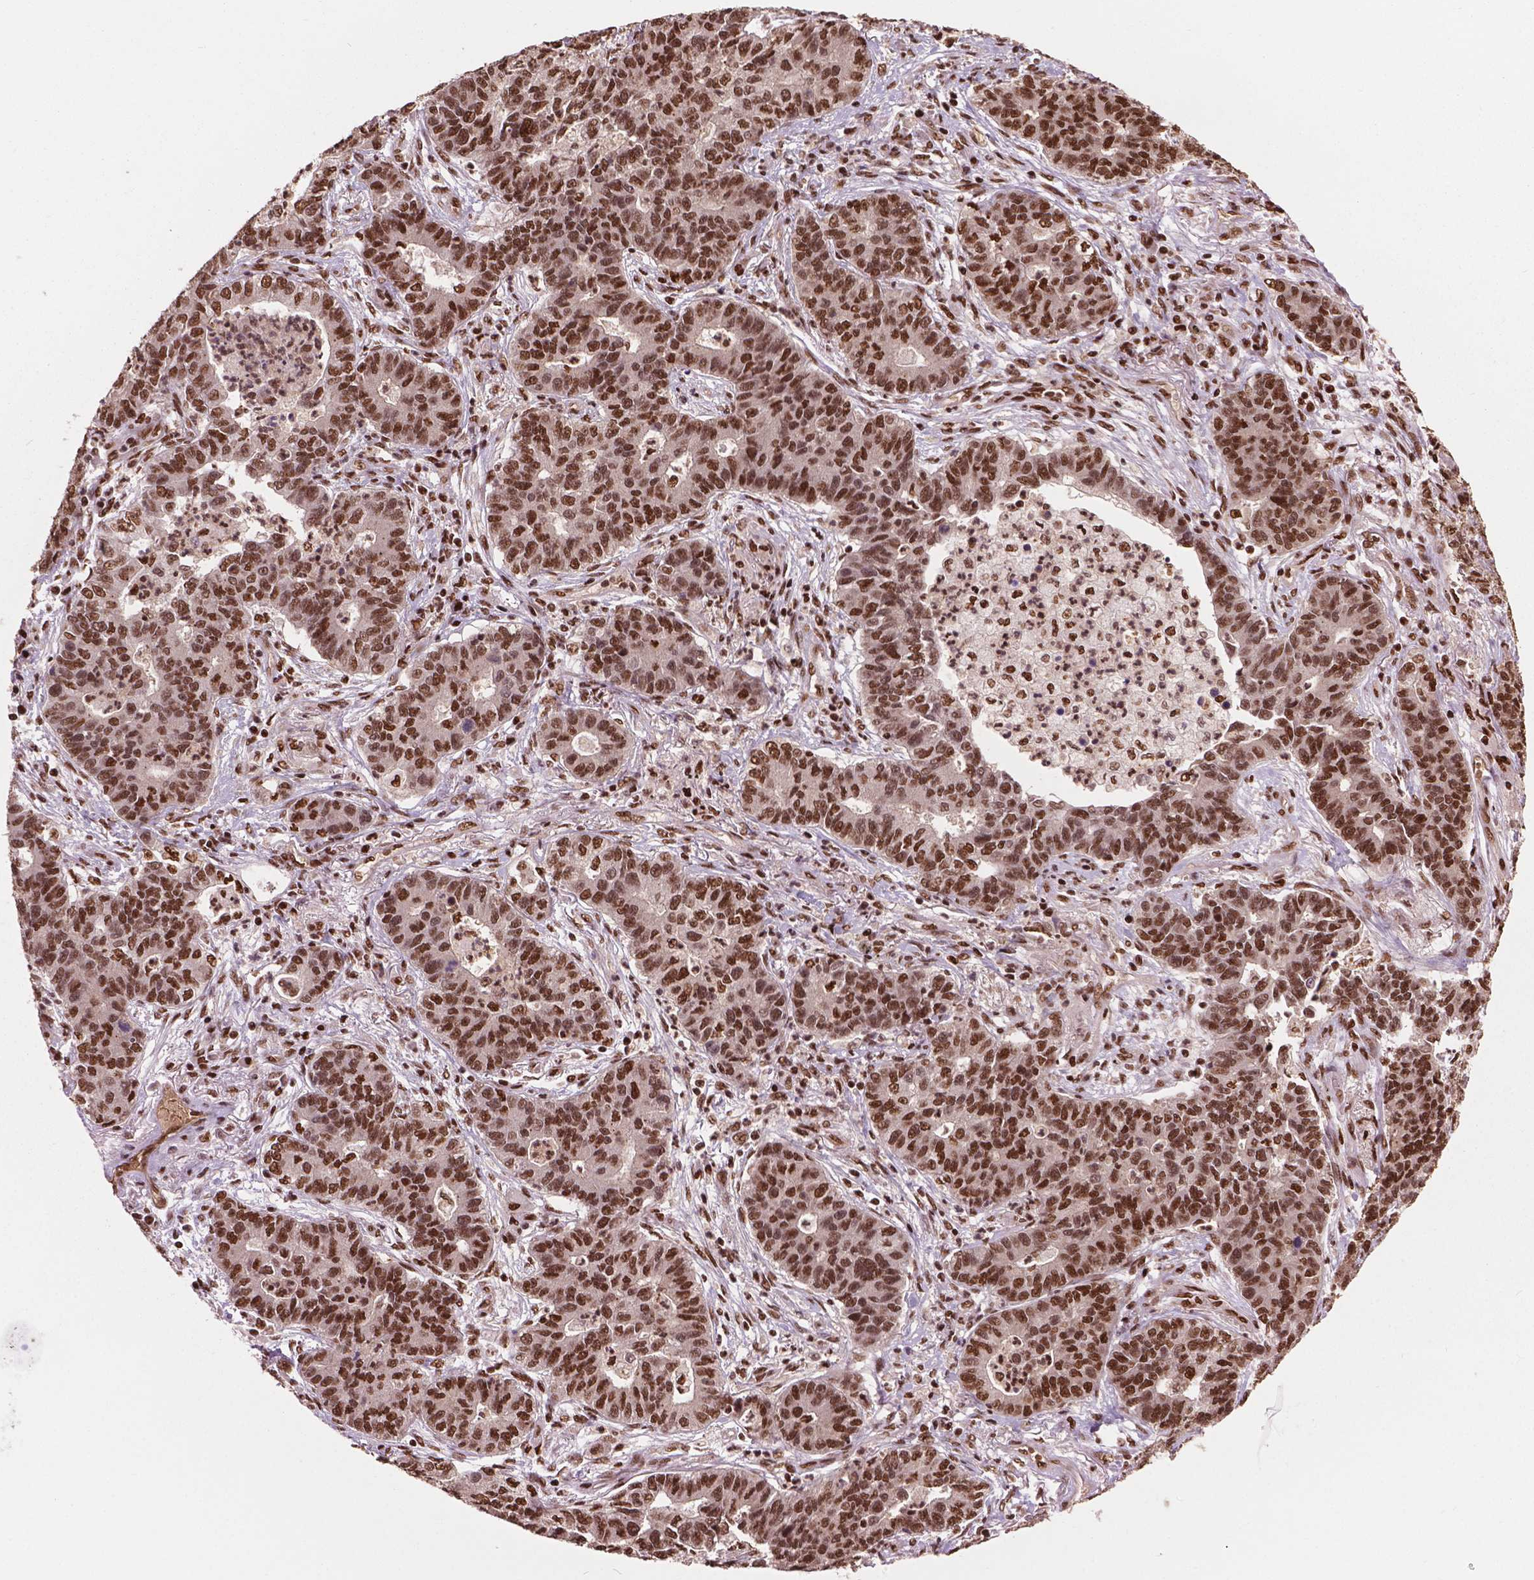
{"staining": {"intensity": "strong", "quantity": ">75%", "location": "nuclear"}, "tissue": "lung cancer", "cell_type": "Tumor cells", "image_type": "cancer", "snomed": [{"axis": "morphology", "description": "Adenocarcinoma, NOS"}, {"axis": "topography", "description": "Lung"}], "caption": "Strong nuclear positivity is present in approximately >75% of tumor cells in lung cancer (adenocarcinoma).", "gene": "ANP32B", "patient": {"sex": "female", "age": 57}}